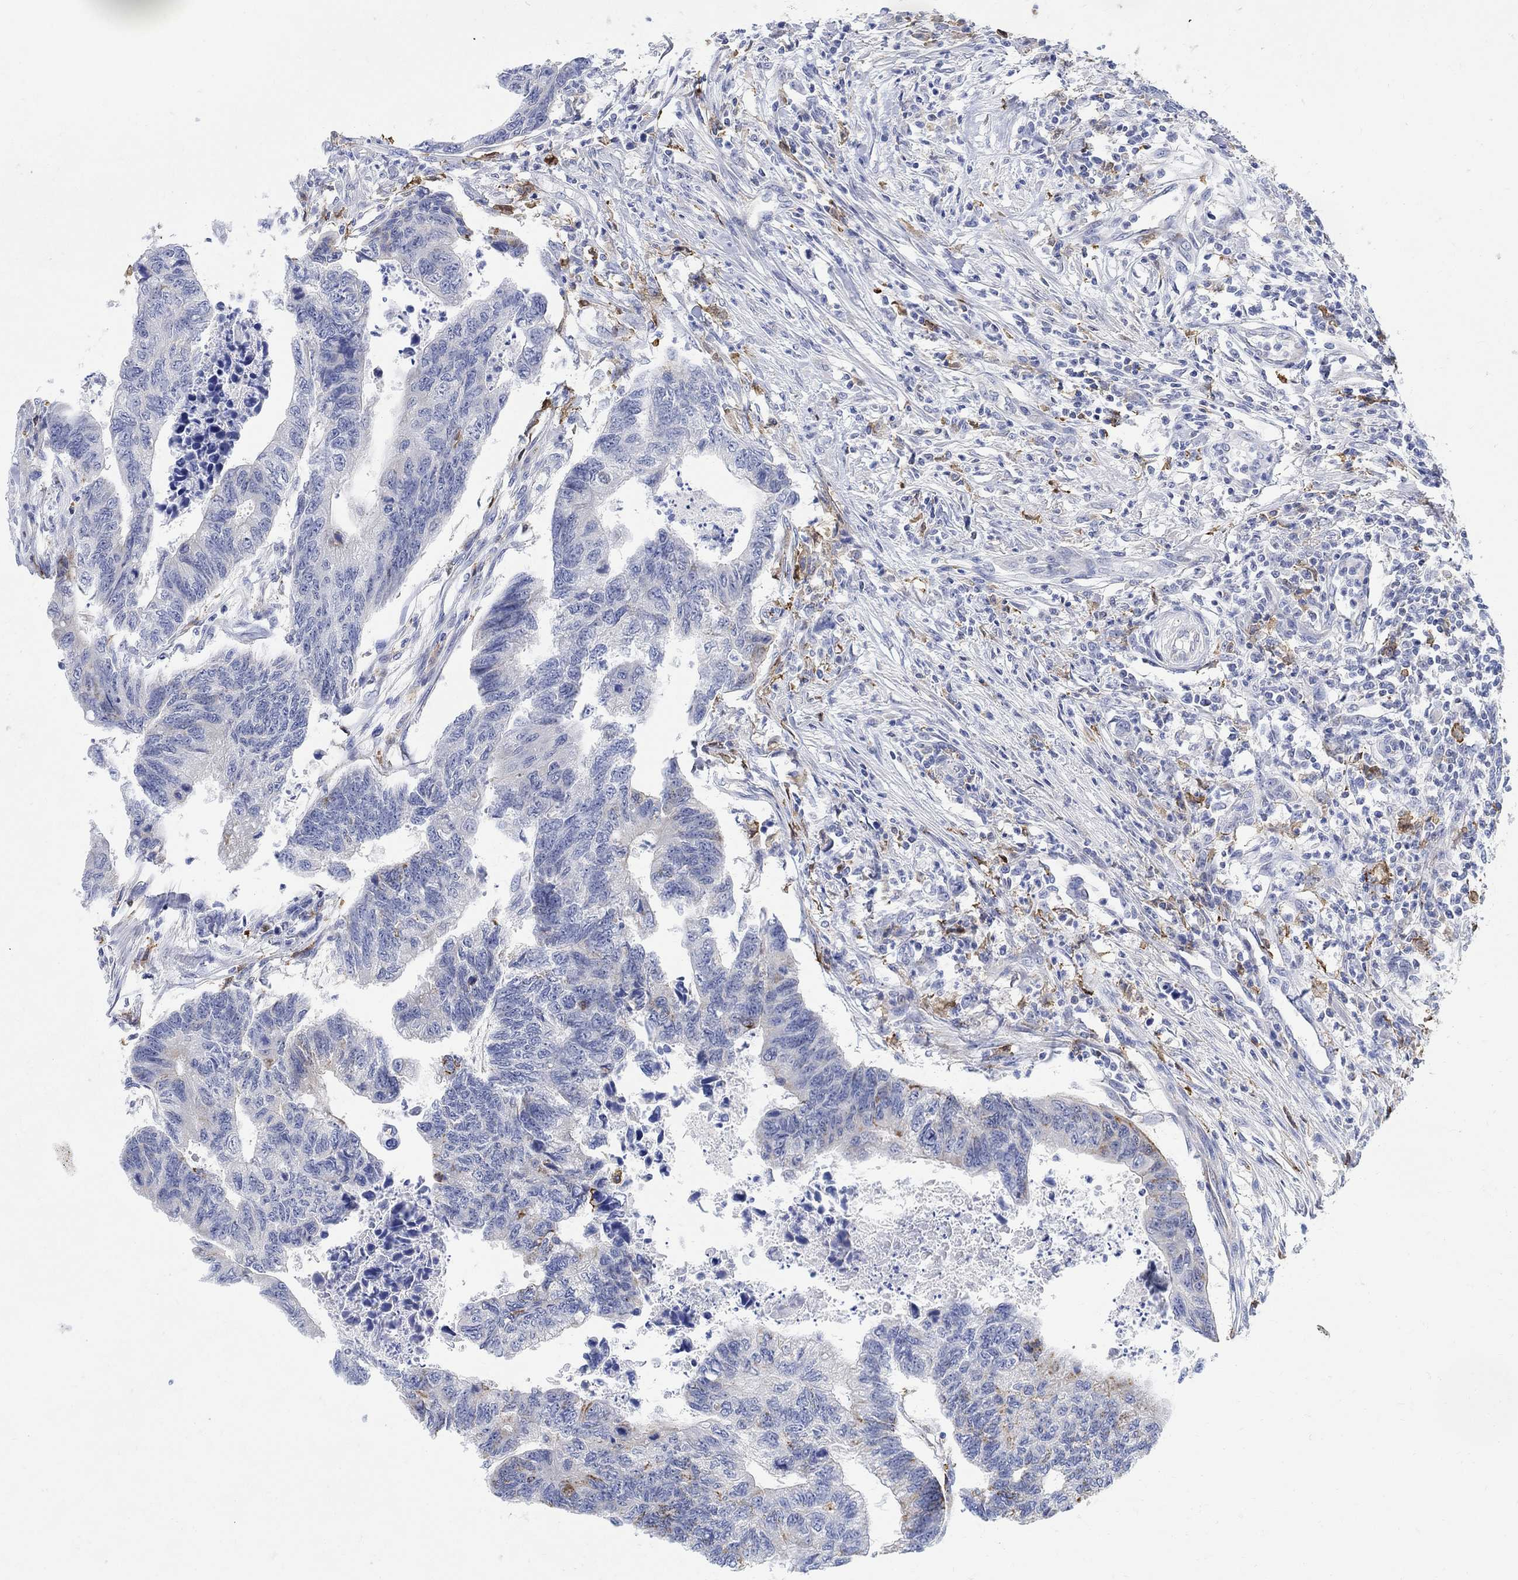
{"staining": {"intensity": "weak", "quantity": "<25%", "location": "cytoplasmic/membranous"}, "tissue": "colorectal cancer", "cell_type": "Tumor cells", "image_type": "cancer", "snomed": [{"axis": "morphology", "description": "Adenocarcinoma, NOS"}, {"axis": "topography", "description": "Colon"}], "caption": "Colorectal adenocarcinoma was stained to show a protein in brown. There is no significant expression in tumor cells.", "gene": "PHF21B", "patient": {"sex": "female", "age": 65}}